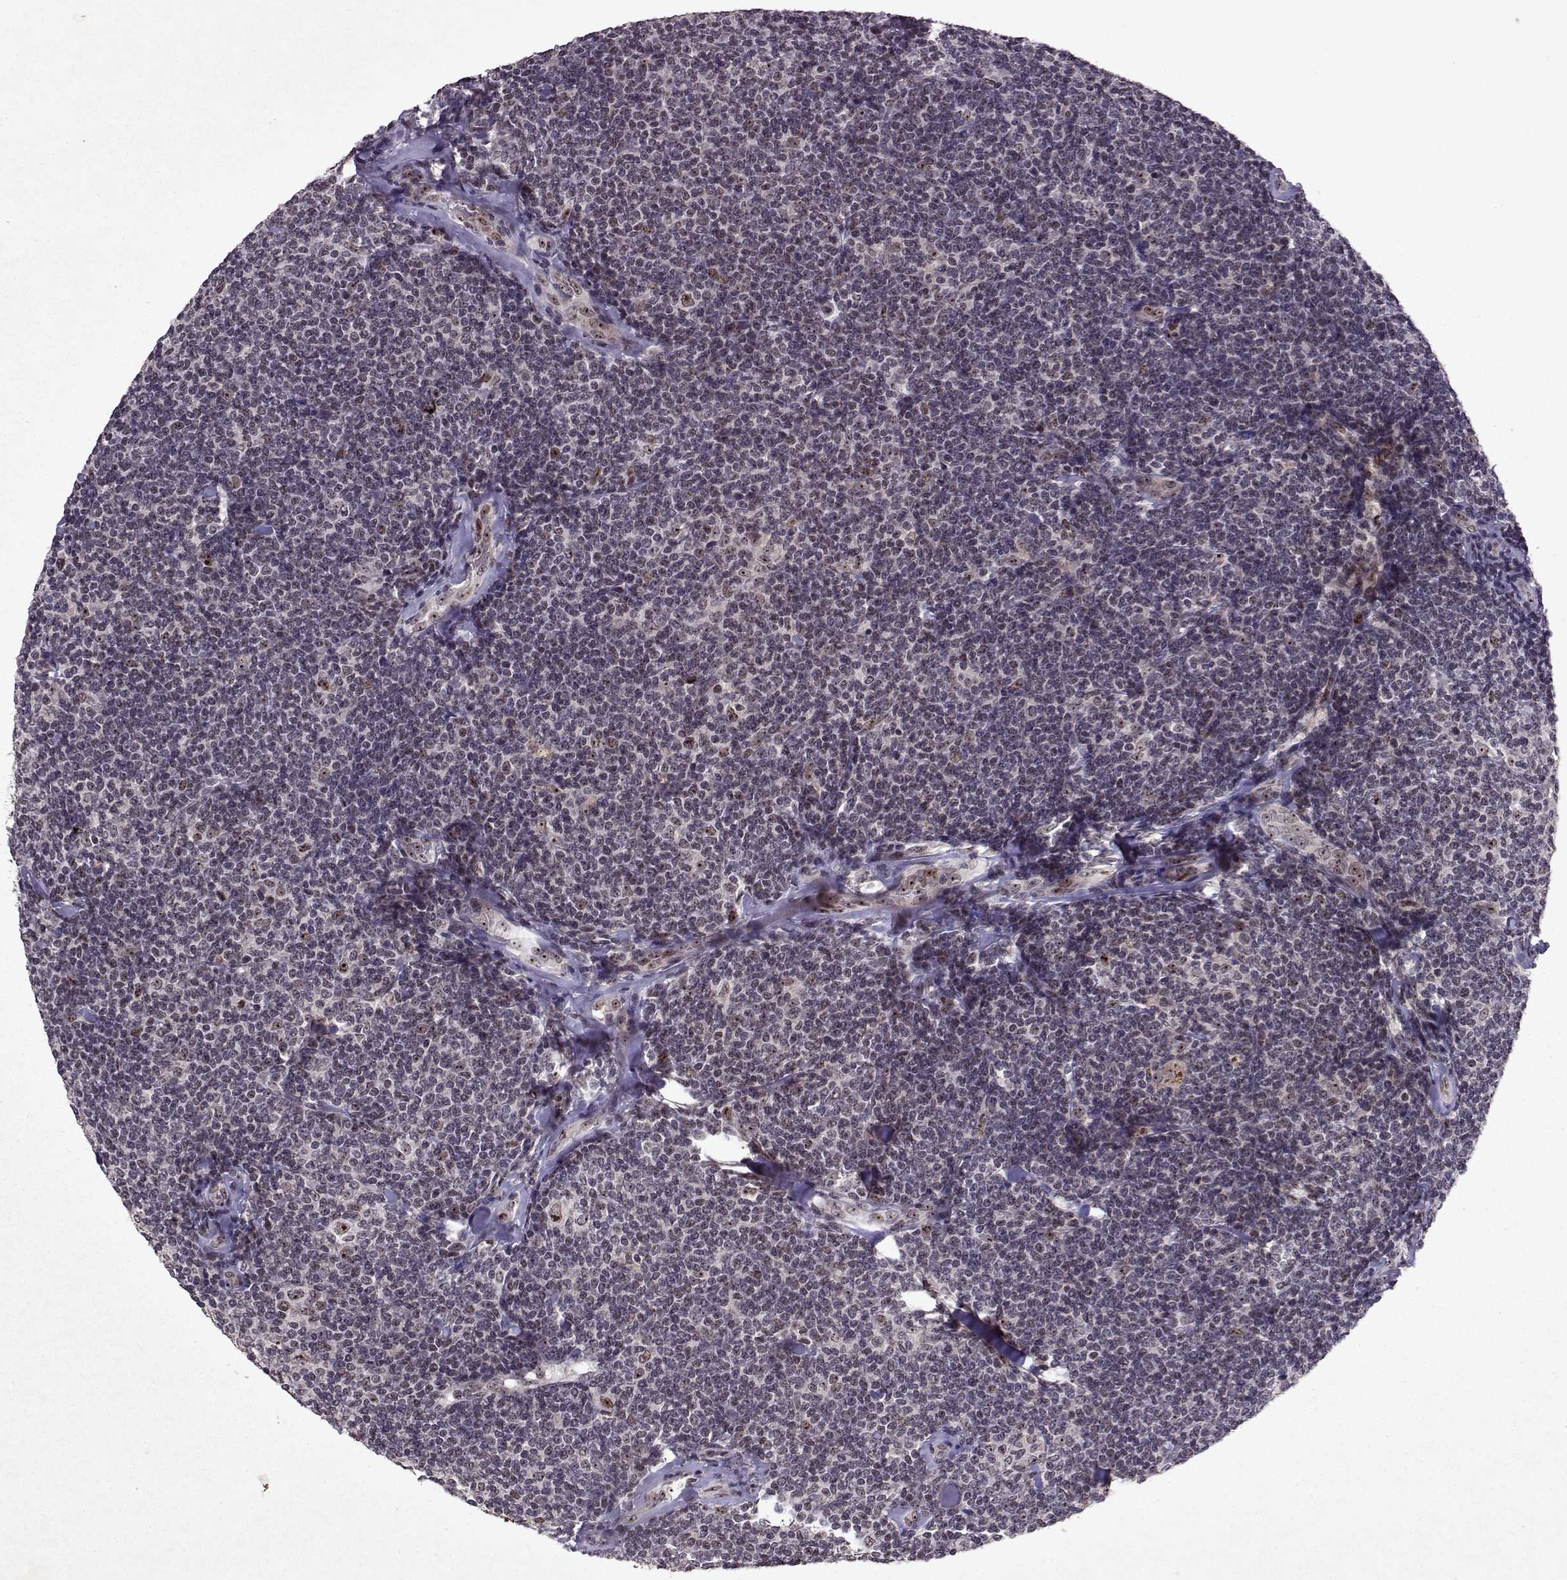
{"staining": {"intensity": "negative", "quantity": "none", "location": "none"}, "tissue": "lymphoma", "cell_type": "Tumor cells", "image_type": "cancer", "snomed": [{"axis": "morphology", "description": "Malignant lymphoma, non-Hodgkin's type, Low grade"}, {"axis": "topography", "description": "Lymph node"}], "caption": "The photomicrograph shows no significant staining in tumor cells of lymphoma.", "gene": "DDX56", "patient": {"sex": "female", "age": 56}}